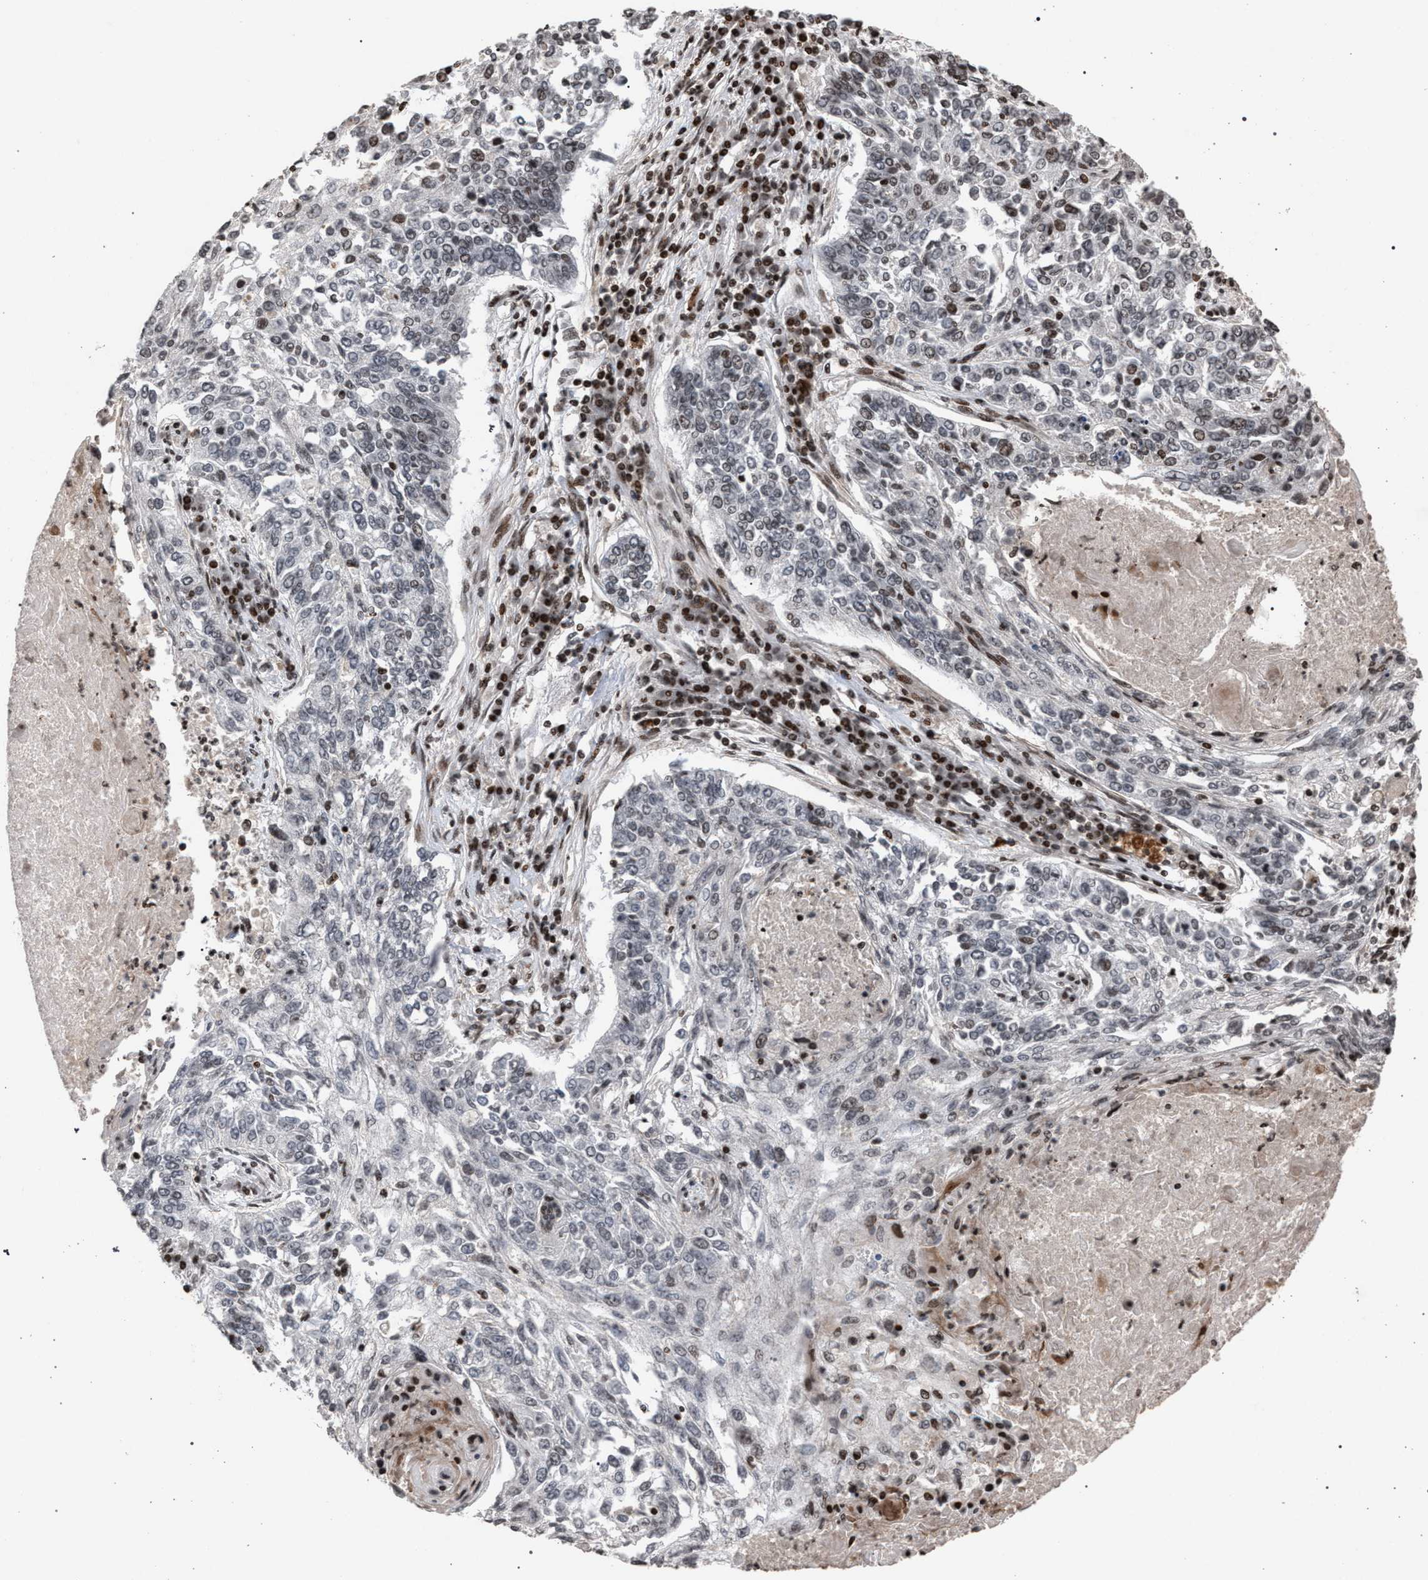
{"staining": {"intensity": "weak", "quantity": "<25%", "location": "nuclear"}, "tissue": "lung cancer", "cell_type": "Tumor cells", "image_type": "cancer", "snomed": [{"axis": "morphology", "description": "Normal tissue, NOS"}, {"axis": "morphology", "description": "Squamous cell carcinoma, NOS"}, {"axis": "topography", "description": "Cartilage tissue"}, {"axis": "topography", "description": "Bronchus"}, {"axis": "topography", "description": "Lung"}], "caption": "This is an immunohistochemistry photomicrograph of human lung cancer. There is no expression in tumor cells.", "gene": "FOXD3", "patient": {"sex": "female", "age": 49}}